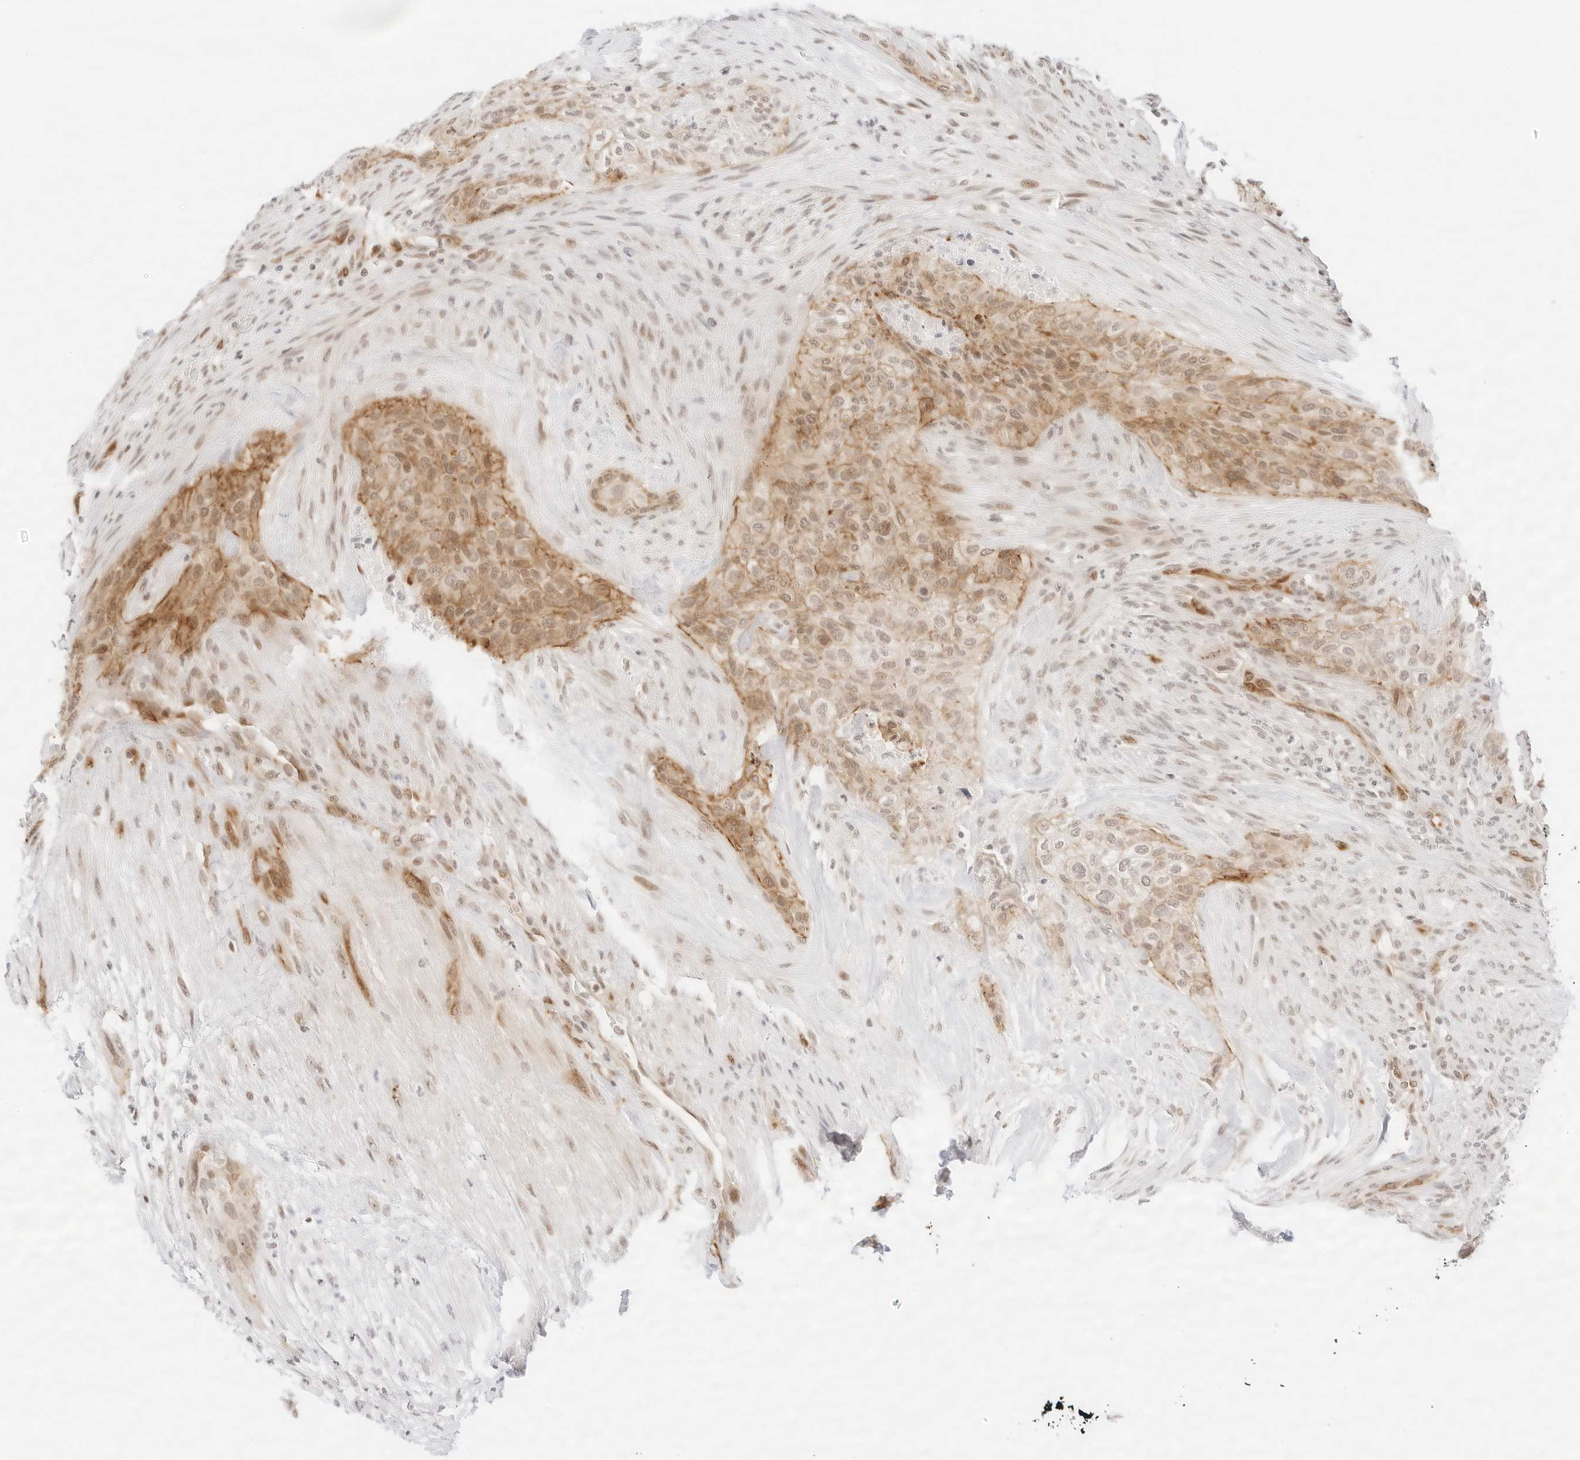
{"staining": {"intensity": "moderate", "quantity": ">75%", "location": "cytoplasmic/membranous,nuclear"}, "tissue": "urothelial cancer", "cell_type": "Tumor cells", "image_type": "cancer", "snomed": [{"axis": "morphology", "description": "Urothelial carcinoma, High grade"}, {"axis": "topography", "description": "Urinary bladder"}], "caption": "Immunohistochemical staining of human urothelial cancer shows medium levels of moderate cytoplasmic/membranous and nuclear positivity in about >75% of tumor cells.", "gene": "GNAS", "patient": {"sex": "male", "age": 35}}